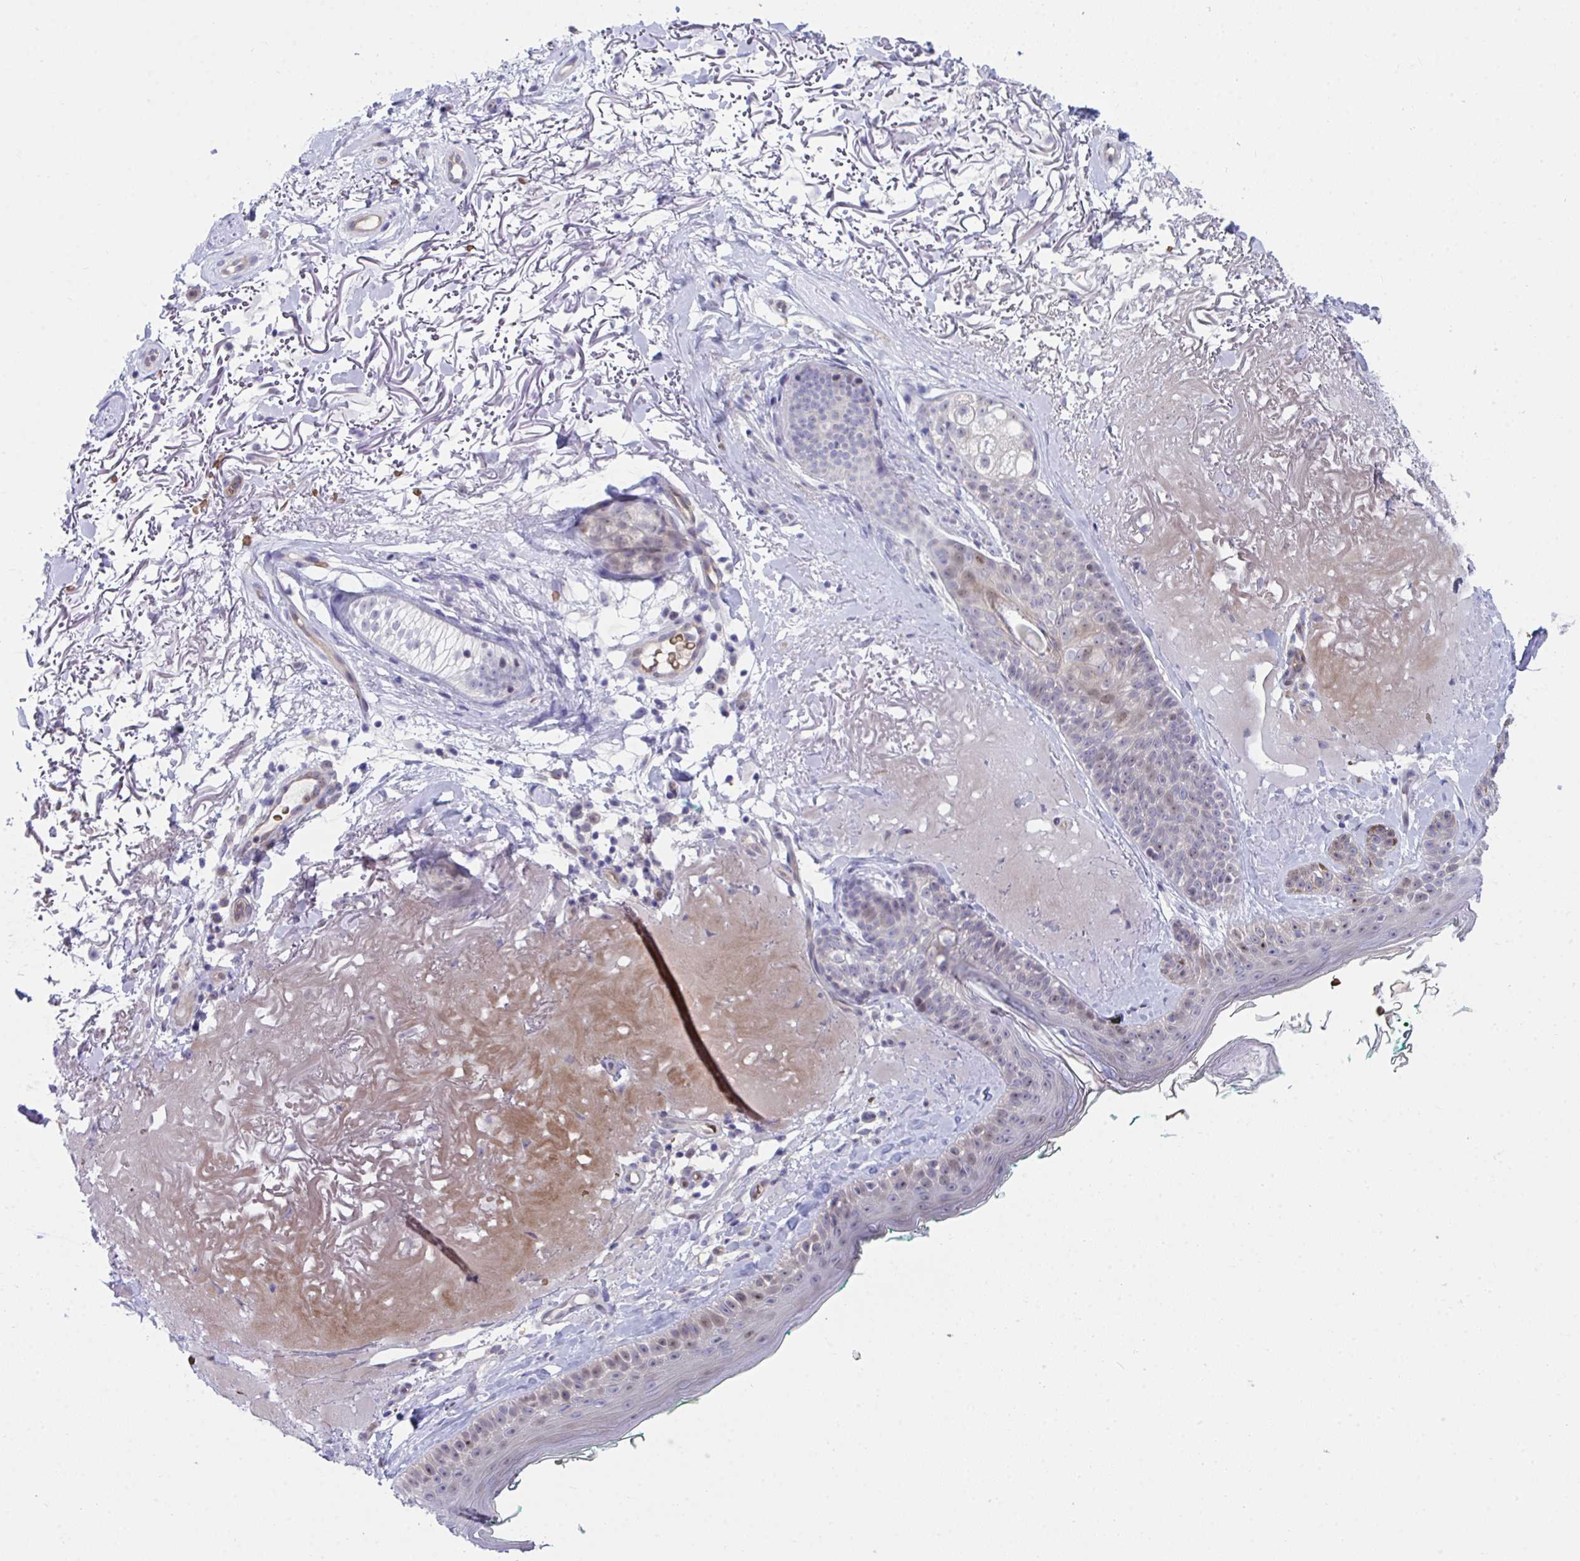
{"staining": {"intensity": "negative", "quantity": "none", "location": "none"}, "tissue": "skin", "cell_type": "Fibroblasts", "image_type": "normal", "snomed": [{"axis": "morphology", "description": "Normal tissue, NOS"}, {"axis": "topography", "description": "Skin"}], "caption": "The immunohistochemistry (IHC) micrograph has no significant expression in fibroblasts of skin. The staining was performed using DAB (3,3'-diaminobenzidine) to visualize the protein expression in brown, while the nuclei were stained in blue with hematoxylin (Magnification: 20x).", "gene": "CENPQ", "patient": {"sex": "male", "age": 73}}